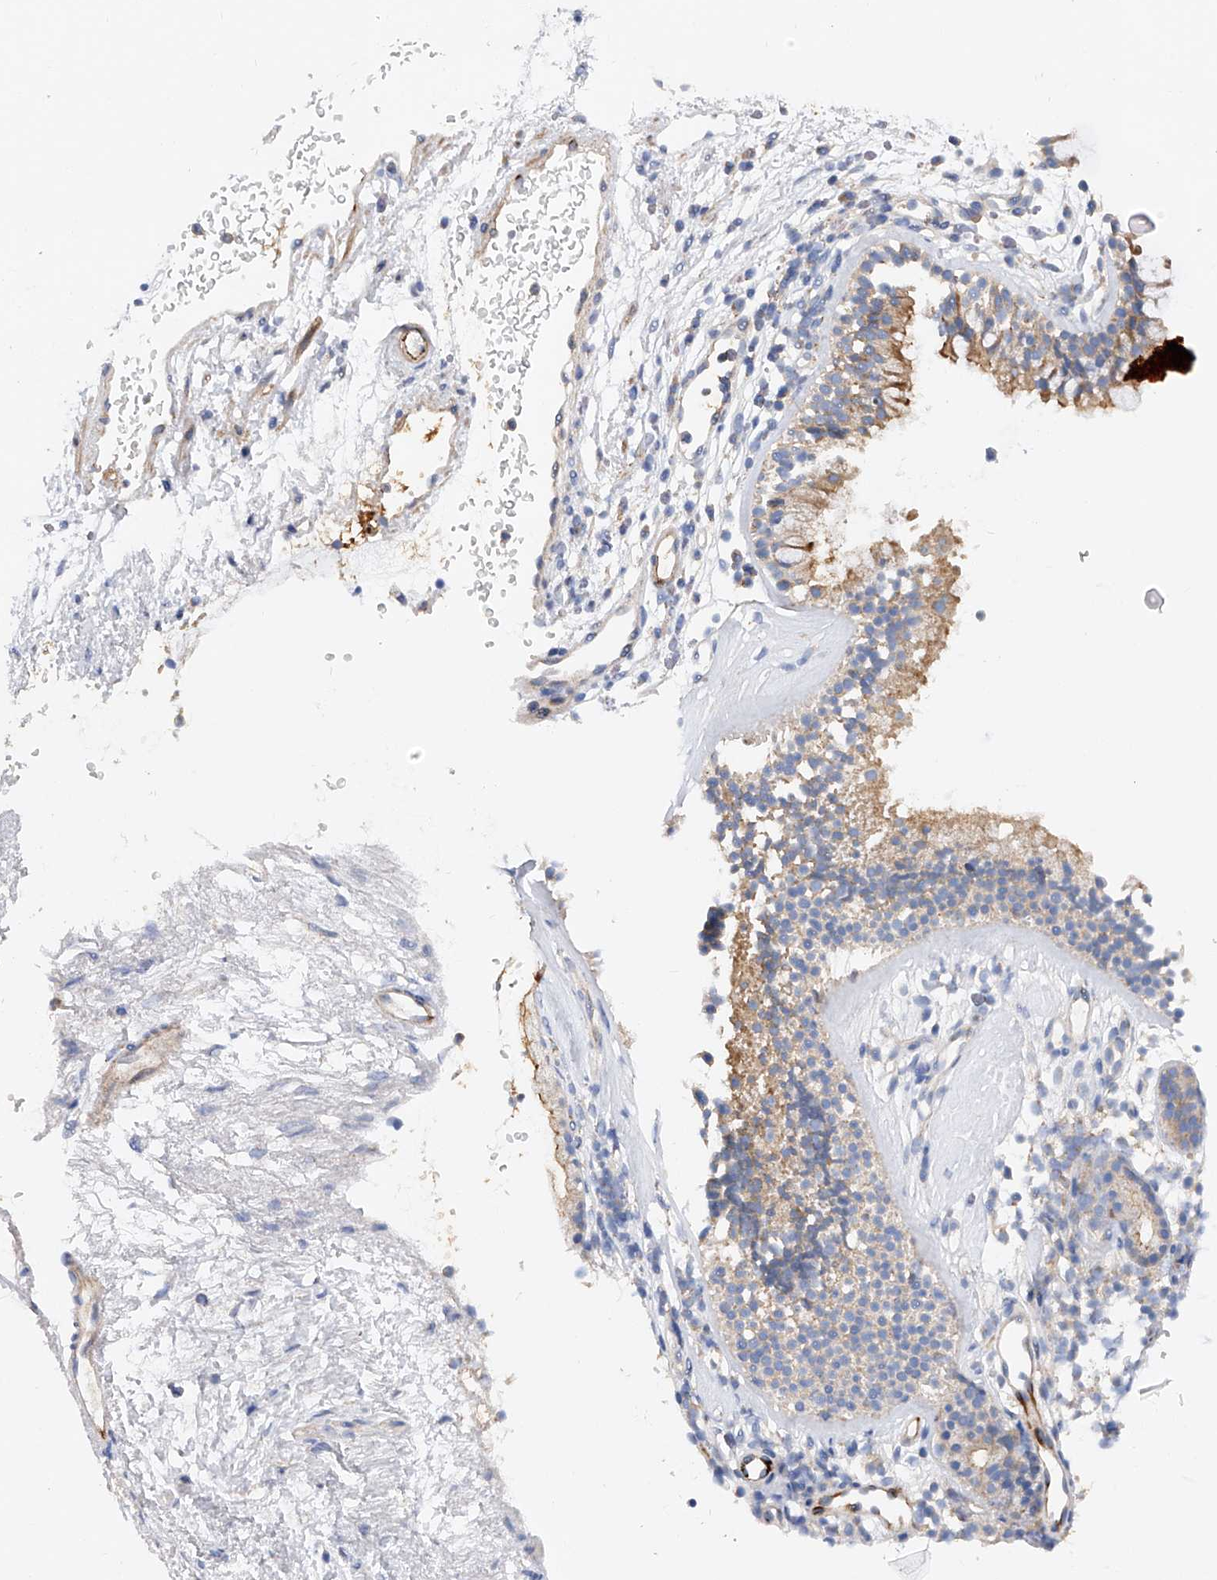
{"staining": {"intensity": "strong", "quantity": "<25%", "location": "cytoplasmic/membranous"}, "tissue": "nasopharynx", "cell_type": "Respiratory epithelial cells", "image_type": "normal", "snomed": [{"axis": "morphology", "description": "Normal tissue, NOS"}, {"axis": "morphology", "description": "Inflammation, NOS"}, {"axis": "morphology", "description": "Malignant melanoma, Metastatic site"}, {"axis": "topography", "description": "Nasopharynx"}], "caption": "Immunohistochemical staining of benign nasopharynx displays strong cytoplasmic/membranous protein expression in approximately <25% of respiratory epithelial cells. (brown staining indicates protein expression, while blue staining denotes nuclei).", "gene": "MLYCD", "patient": {"sex": "male", "age": 70}}